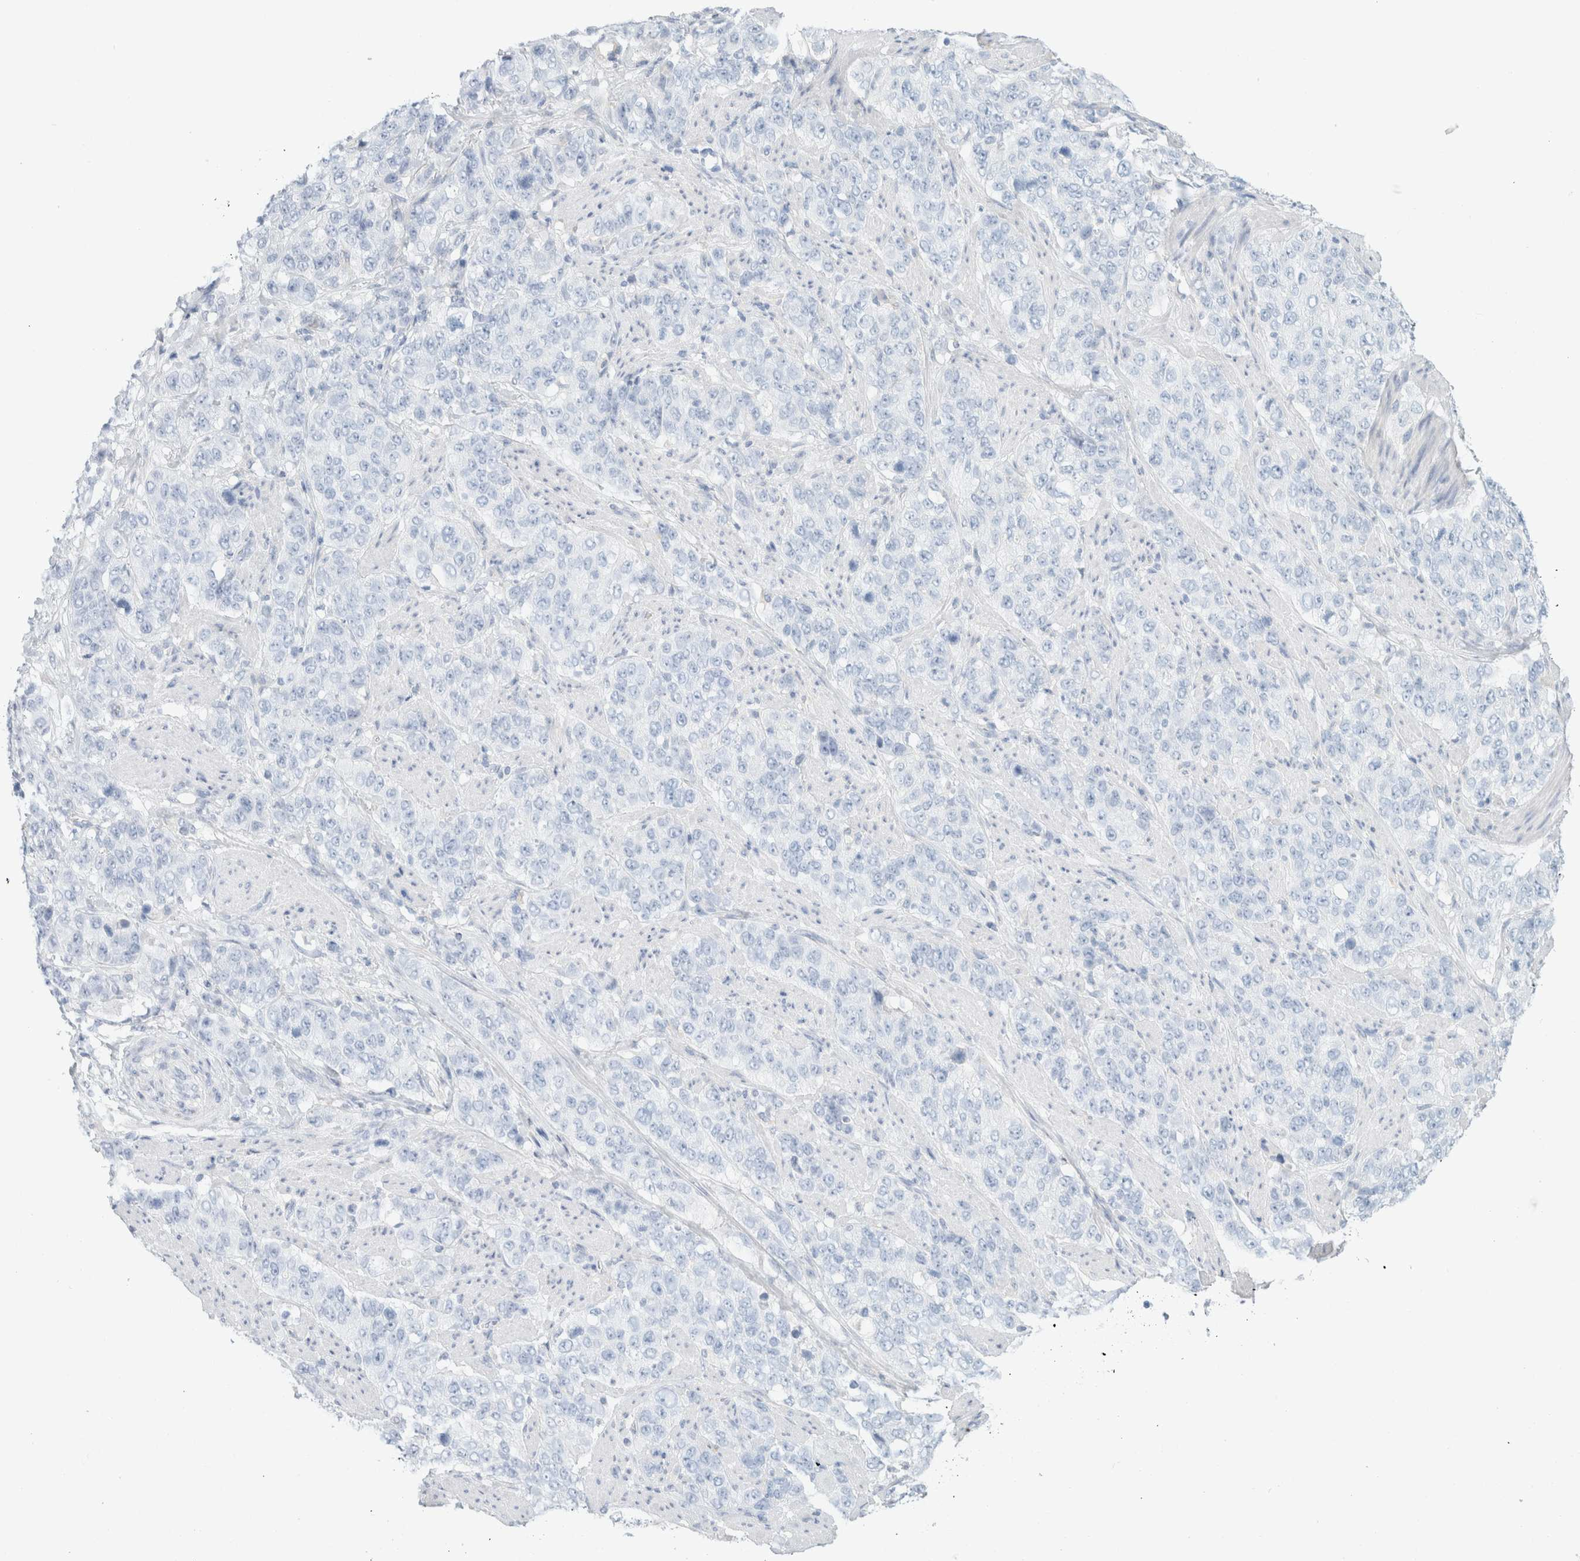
{"staining": {"intensity": "negative", "quantity": "none", "location": "none"}, "tissue": "stomach cancer", "cell_type": "Tumor cells", "image_type": "cancer", "snomed": [{"axis": "morphology", "description": "Adenocarcinoma, NOS"}, {"axis": "topography", "description": "Stomach"}], "caption": "Tumor cells are negative for protein expression in human adenocarcinoma (stomach). Nuclei are stained in blue.", "gene": "CPQ", "patient": {"sex": "male", "age": 48}}